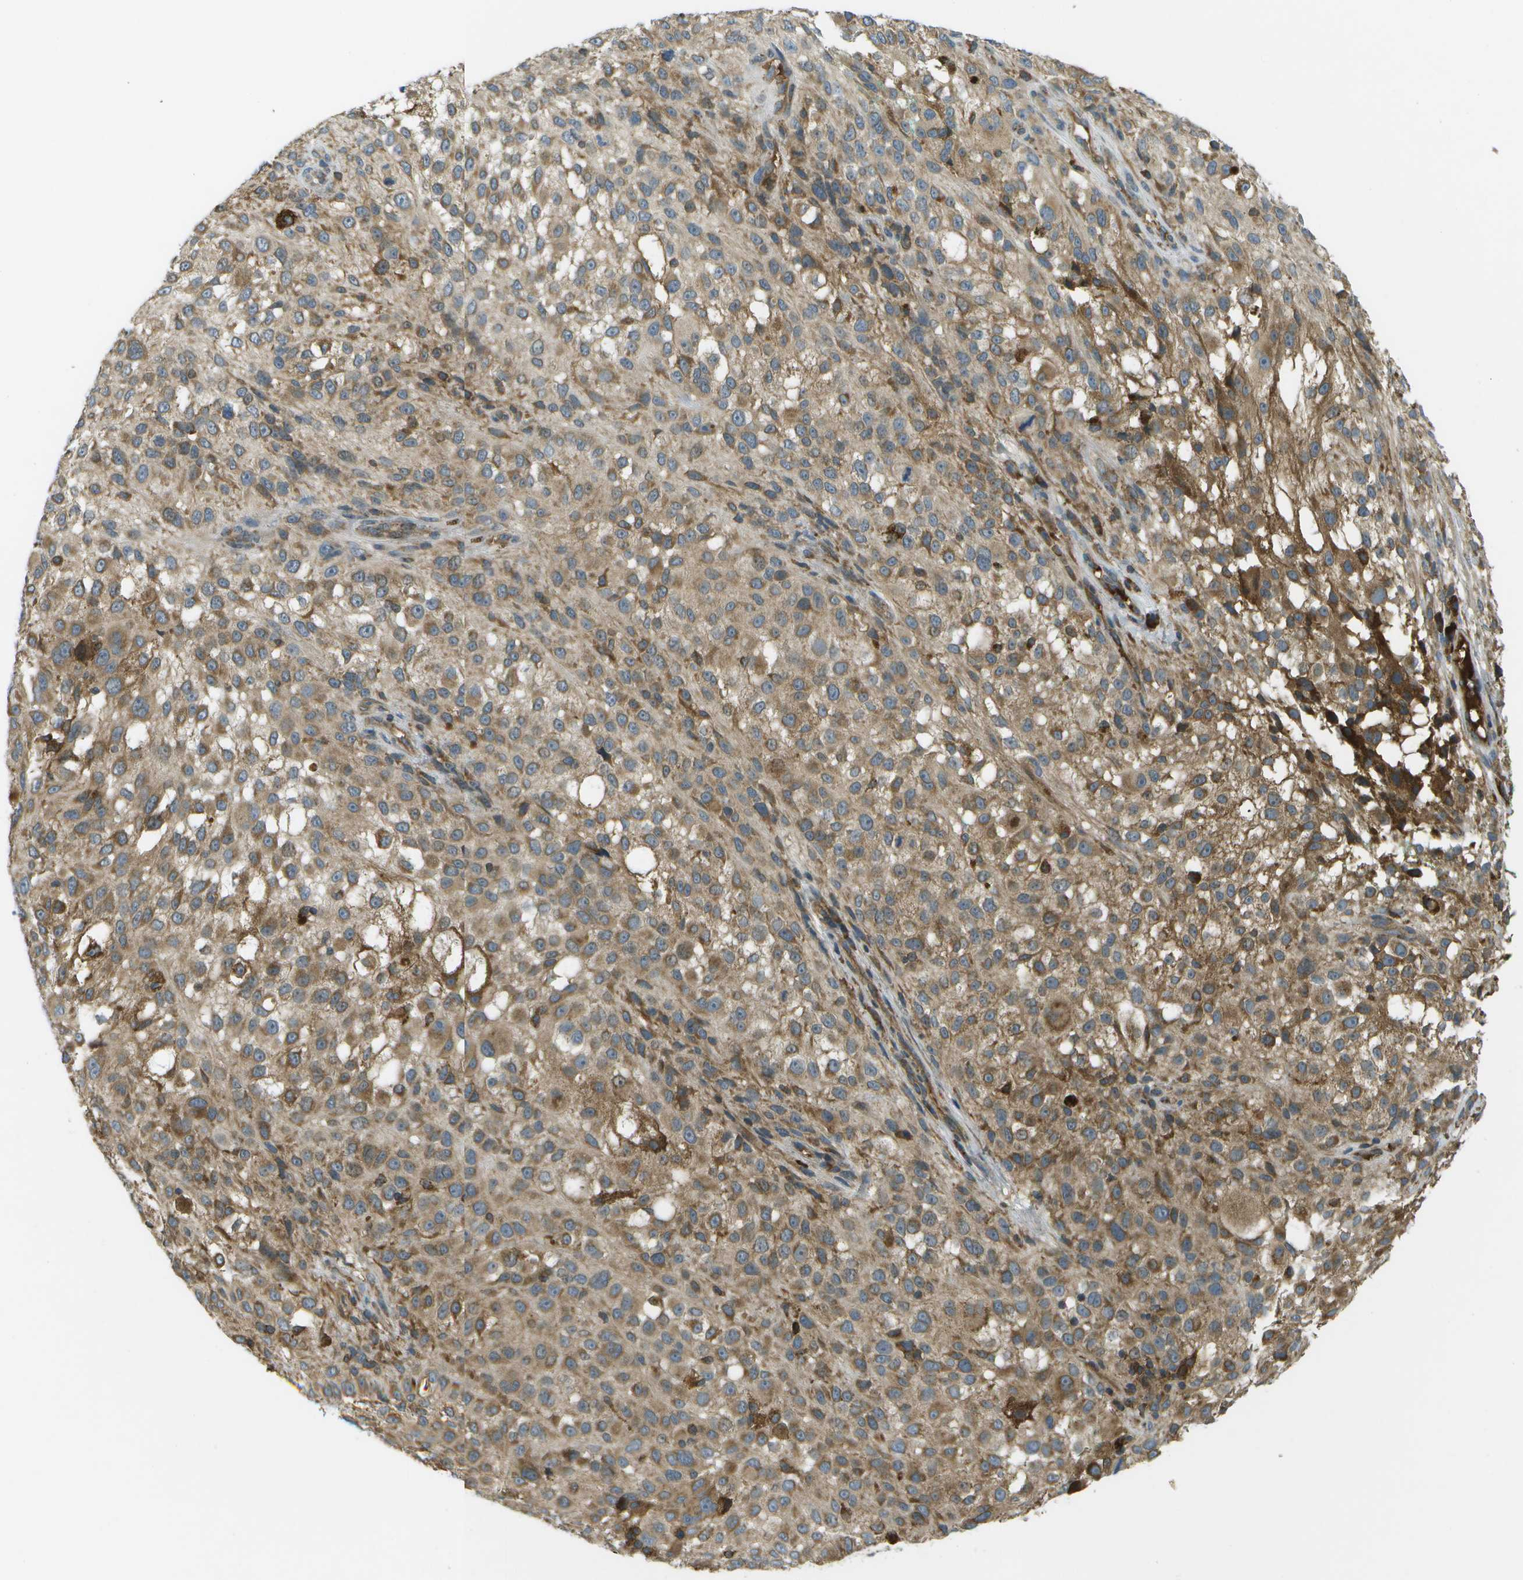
{"staining": {"intensity": "moderate", "quantity": ">75%", "location": "cytoplasmic/membranous"}, "tissue": "melanoma", "cell_type": "Tumor cells", "image_type": "cancer", "snomed": [{"axis": "morphology", "description": "Necrosis, NOS"}, {"axis": "morphology", "description": "Malignant melanoma, NOS"}, {"axis": "topography", "description": "Skin"}], "caption": "Tumor cells show medium levels of moderate cytoplasmic/membranous staining in about >75% of cells in malignant melanoma.", "gene": "USP30", "patient": {"sex": "female", "age": 87}}